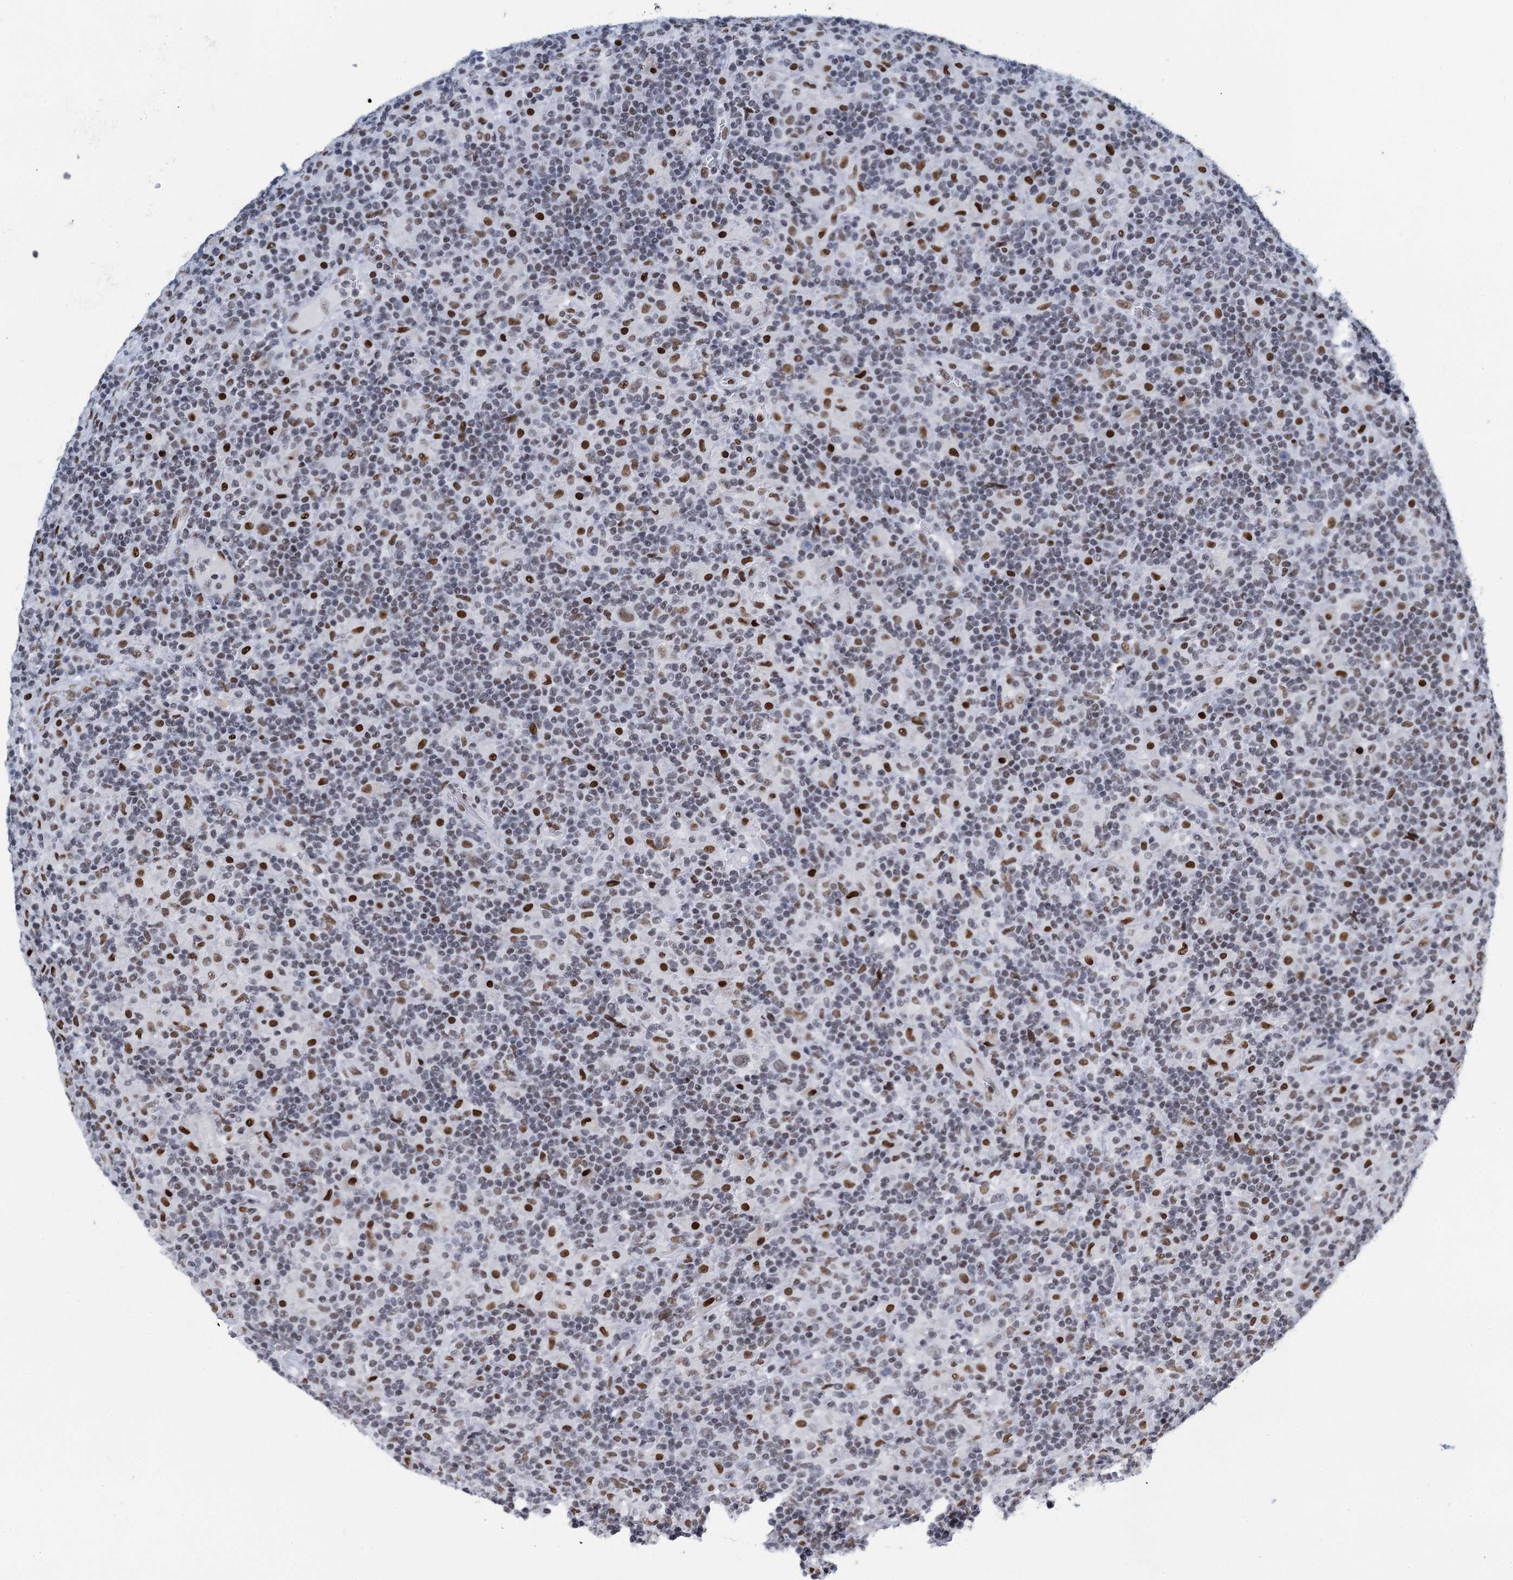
{"staining": {"intensity": "weak", "quantity": ">75%", "location": "nuclear"}, "tissue": "lymphoma", "cell_type": "Tumor cells", "image_type": "cancer", "snomed": [{"axis": "morphology", "description": "Hodgkin's disease, NOS"}, {"axis": "topography", "description": "Lymph node"}], "caption": "High-magnification brightfield microscopy of lymphoma stained with DAB (brown) and counterstained with hematoxylin (blue). tumor cells exhibit weak nuclear positivity is present in approximately>75% of cells. (DAB (3,3'-diaminobenzidine) = brown stain, brightfield microscopy at high magnification).", "gene": "HNRNPUL2", "patient": {"sex": "male", "age": 70}}